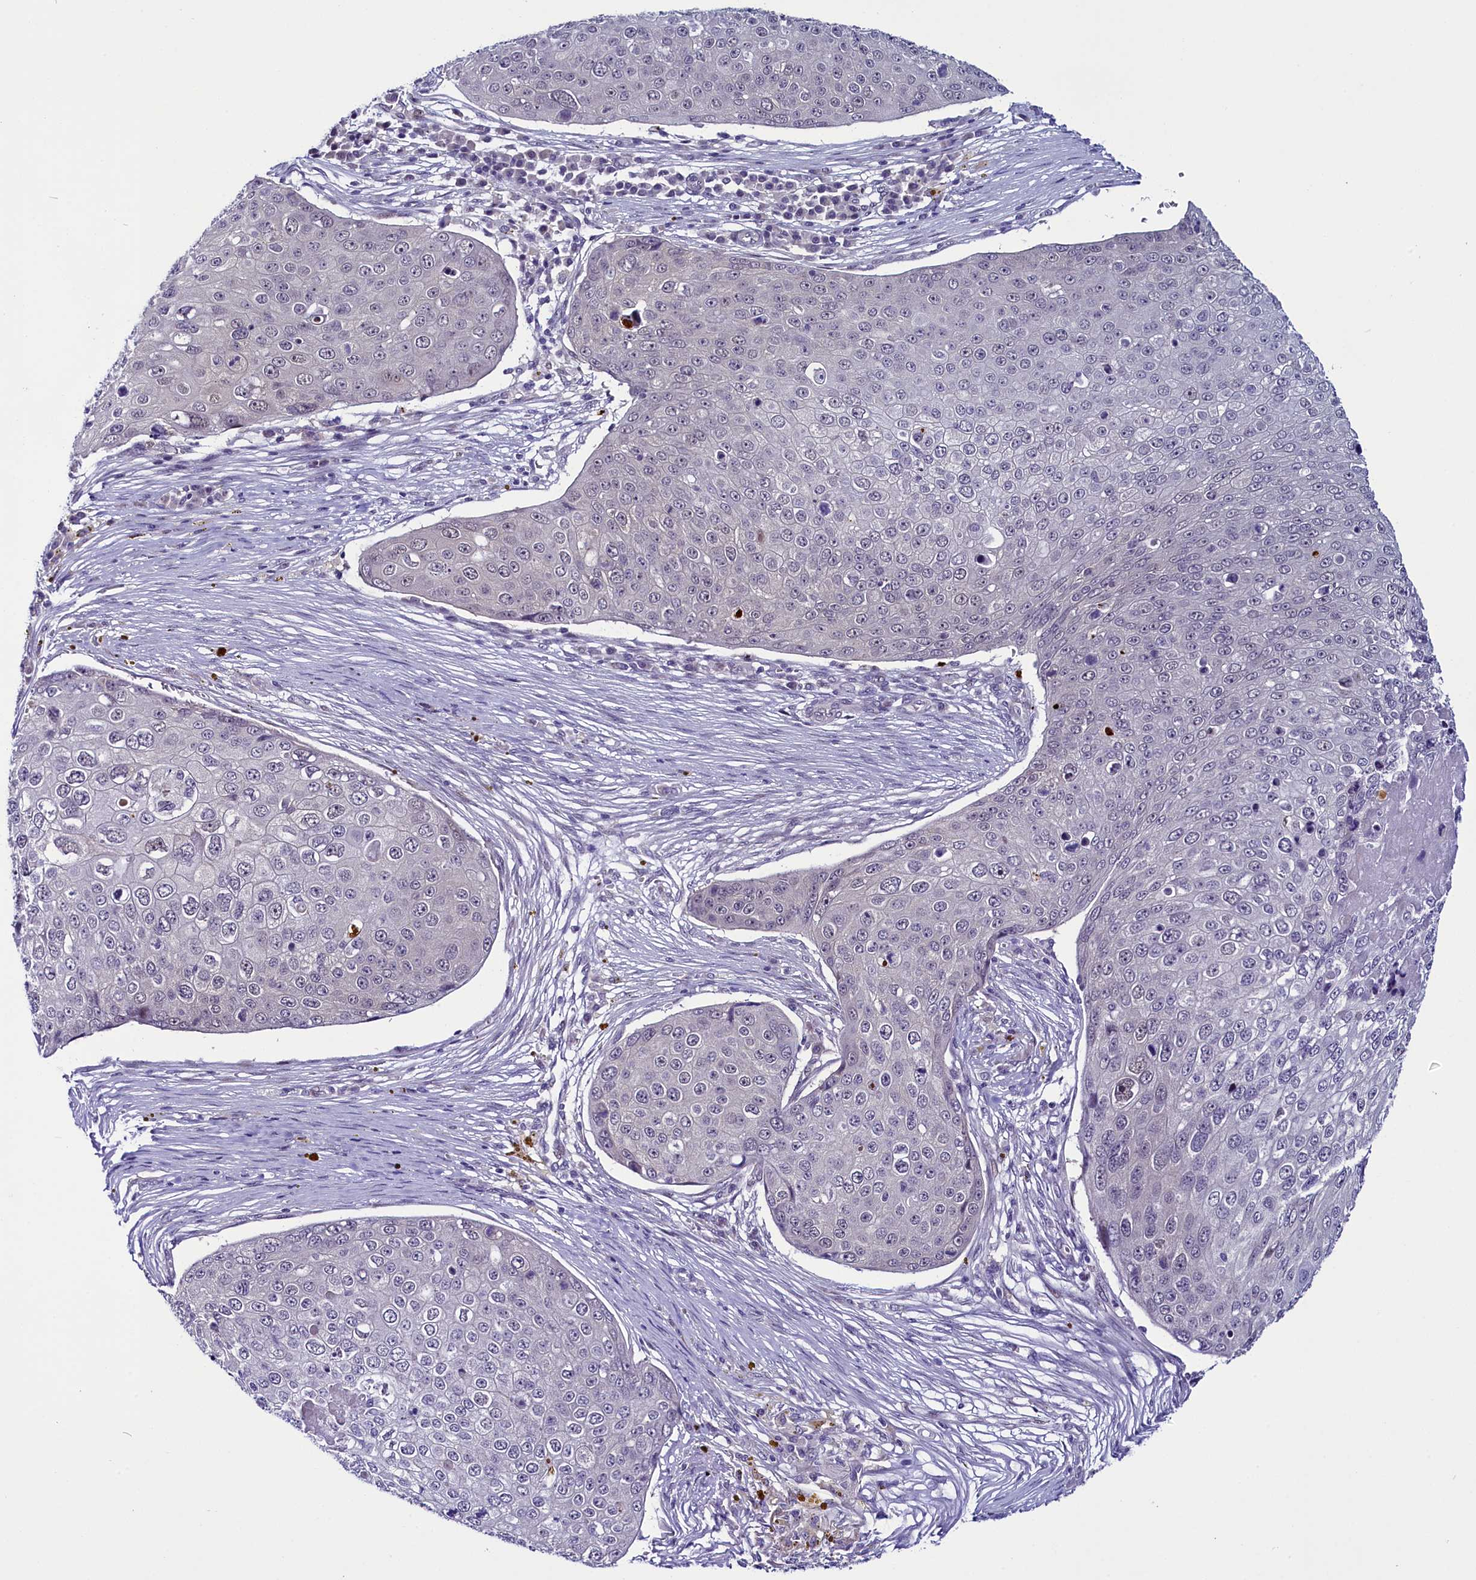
{"staining": {"intensity": "negative", "quantity": "none", "location": "none"}, "tissue": "skin cancer", "cell_type": "Tumor cells", "image_type": "cancer", "snomed": [{"axis": "morphology", "description": "Squamous cell carcinoma, NOS"}, {"axis": "topography", "description": "Skin"}], "caption": "Tumor cells show no significant staining in skin cancer (squamous cell carcinoma).", "gene": "CCDC106", "patient": {"sex": "male", "age": 71}}